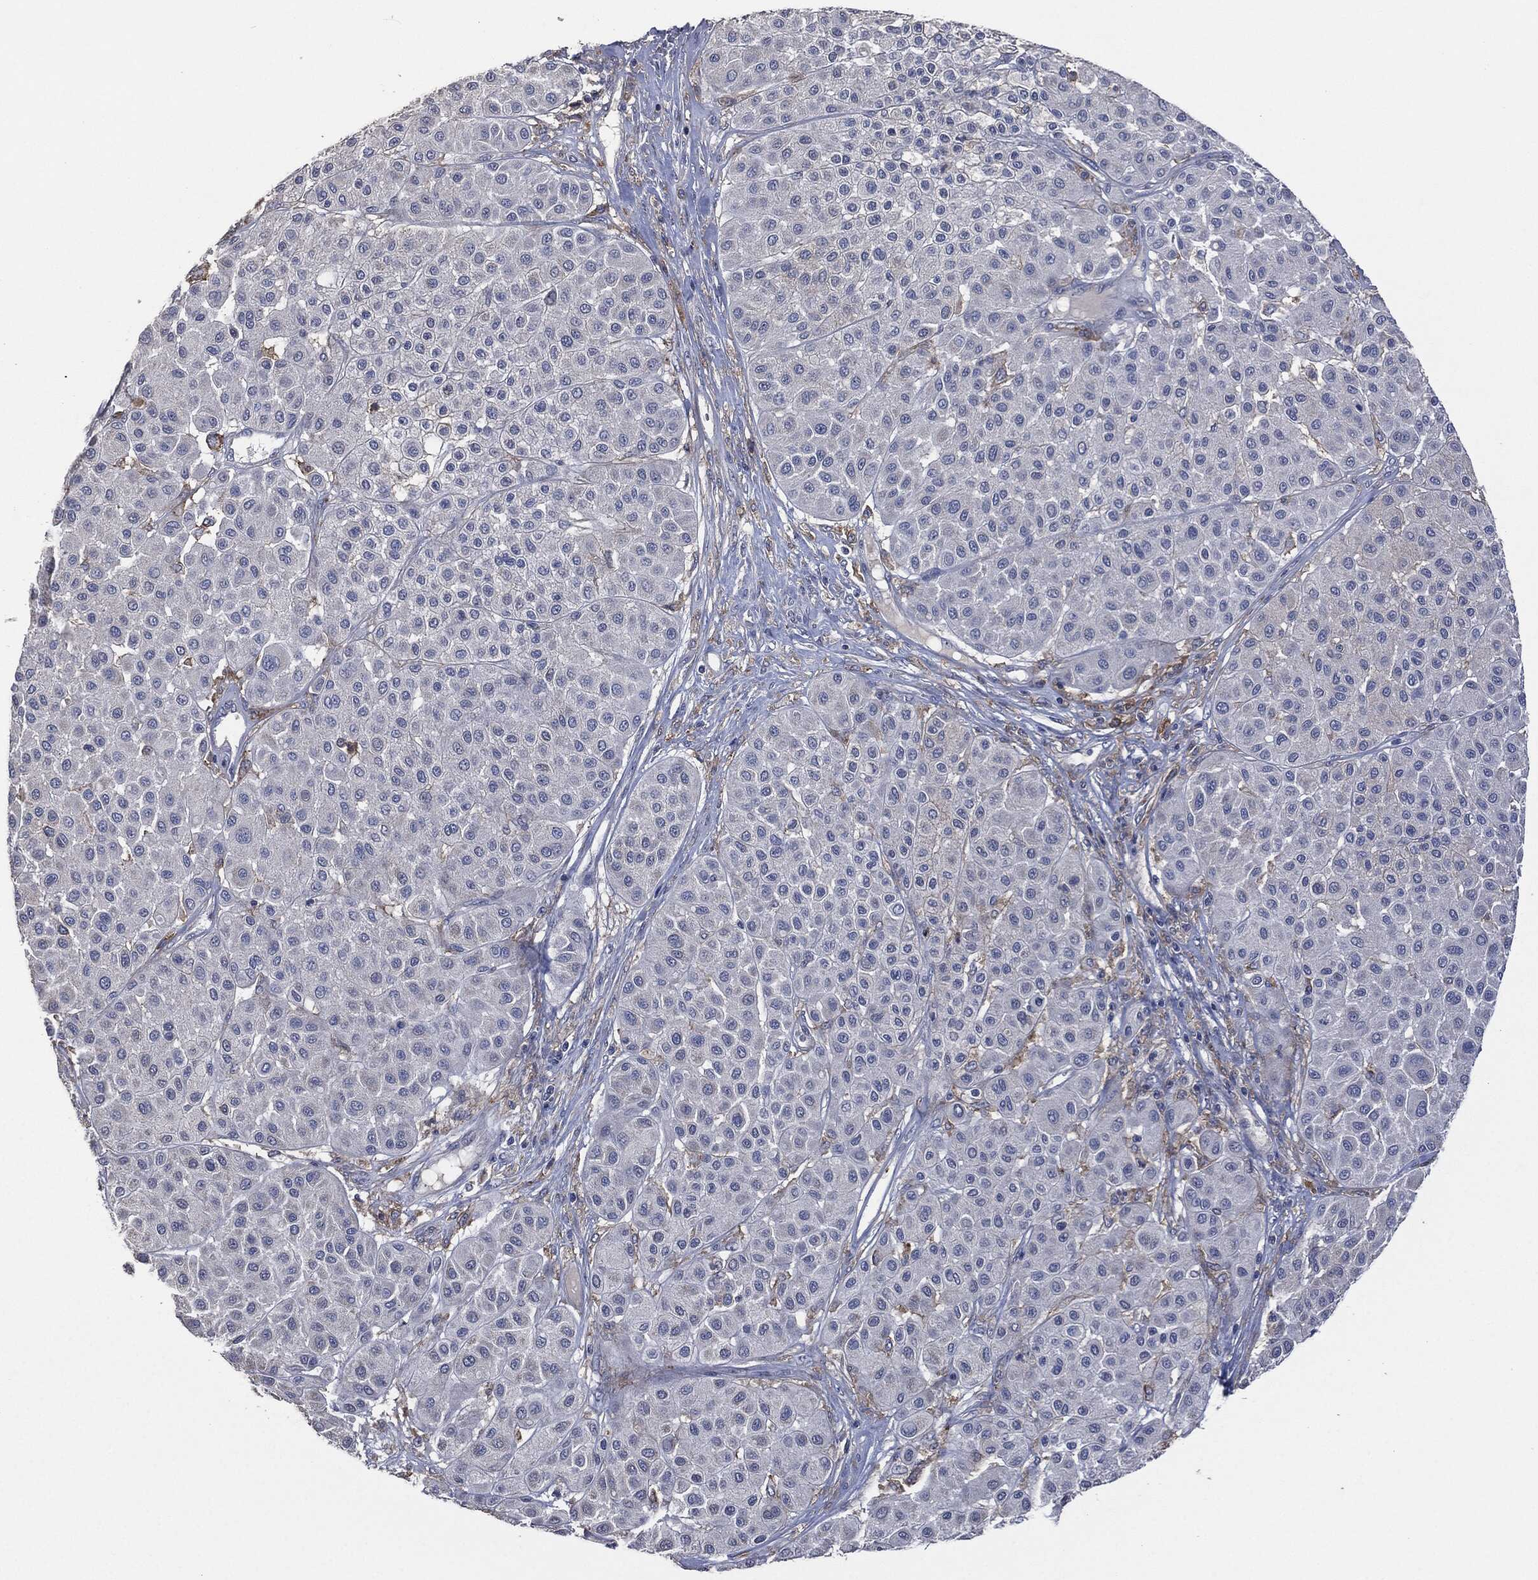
{"staining": {"intensity": "negative", "quantity": "none", "location": "none"}, "tissue": "melanoma", "cell_type": "Tumor cells", "image_type": "cancer", "snomed": [{"axis": "morphology", "description": "Malignant melanoma, Metastatic site"}, {"axis": "topography", "description": "Smooth muscle"}], "caption": "Immunohistochemical staining of human malignant melanoma (metastatic site) demonstrates no significant expression in tumor cells.", "gene": "CD33", "patient": {"sex": "male", "age": 41}}